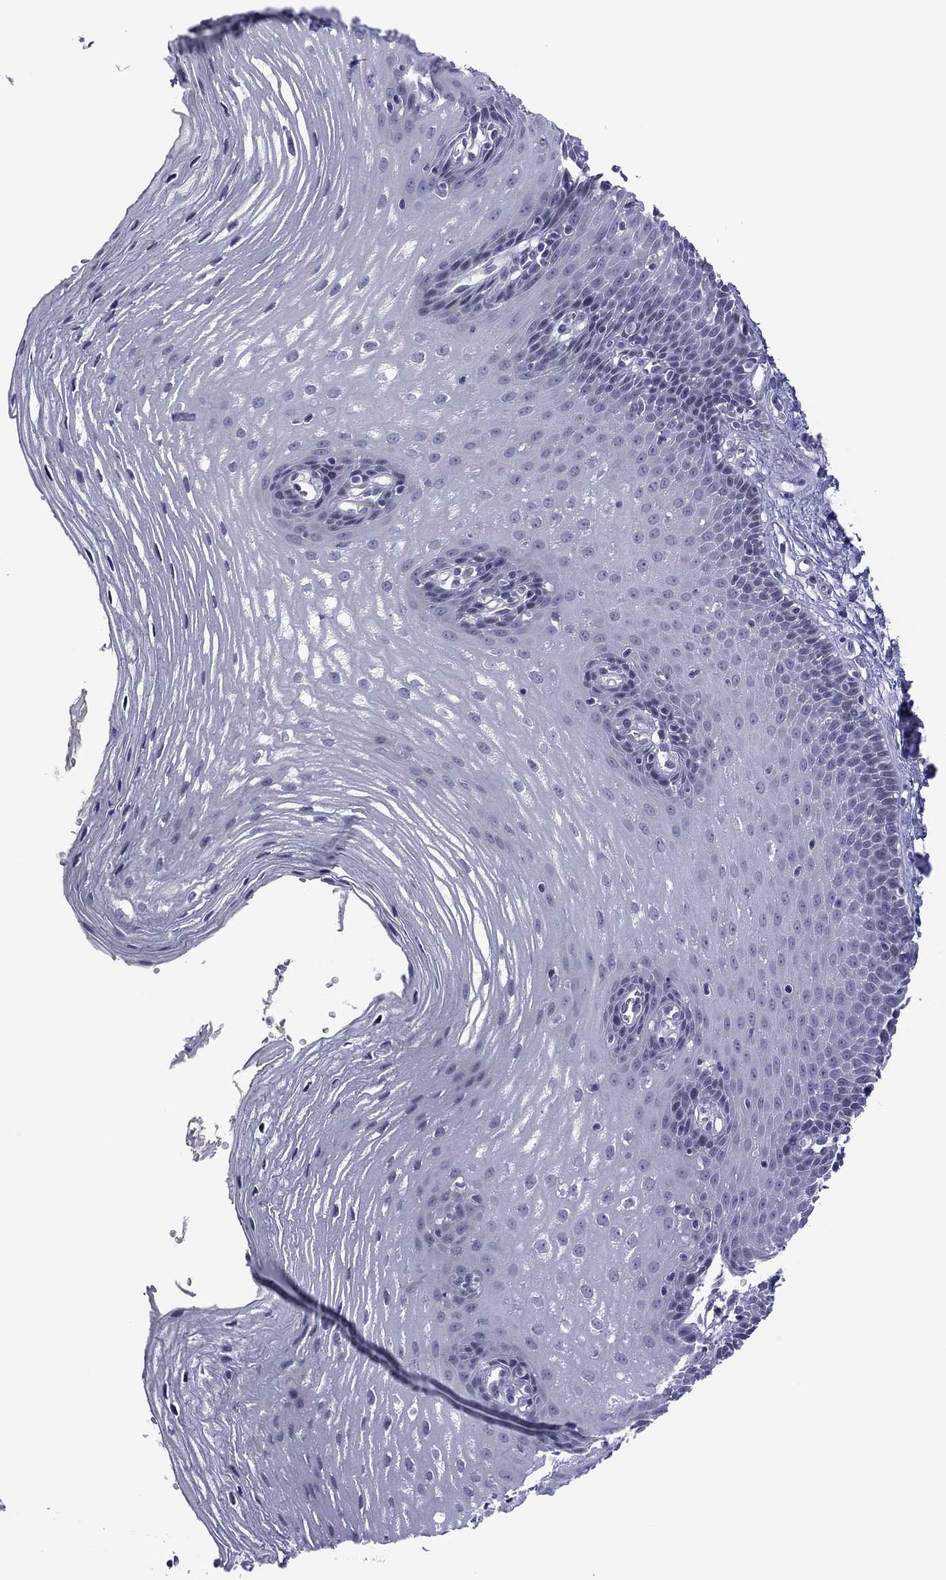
{"staining": {"intensity": "negative", "quantity": "none", "location": "none"}, "tissue": "esophagus", "cell_type": "Squamous epithelial cells", "image_type": "normal", "snomed": [{"axis": "morphology", "description": "Normal tissue, NOS"}, {"axis": "topography", "description": "Esophagus"}], "caption": "Immunohistochemical staining of normal human esophagus exhibits no significant staining in squamous epithelial cells. The staining was performed using DAB (3,3'-diaminobenzidine) to visualize the protein expression in brown, while the nuclei were stained in blue with hematoxylin (Magnification: 20x).", "gene": "POU5F2", "patient": {"sex": "male", "age": 72}}